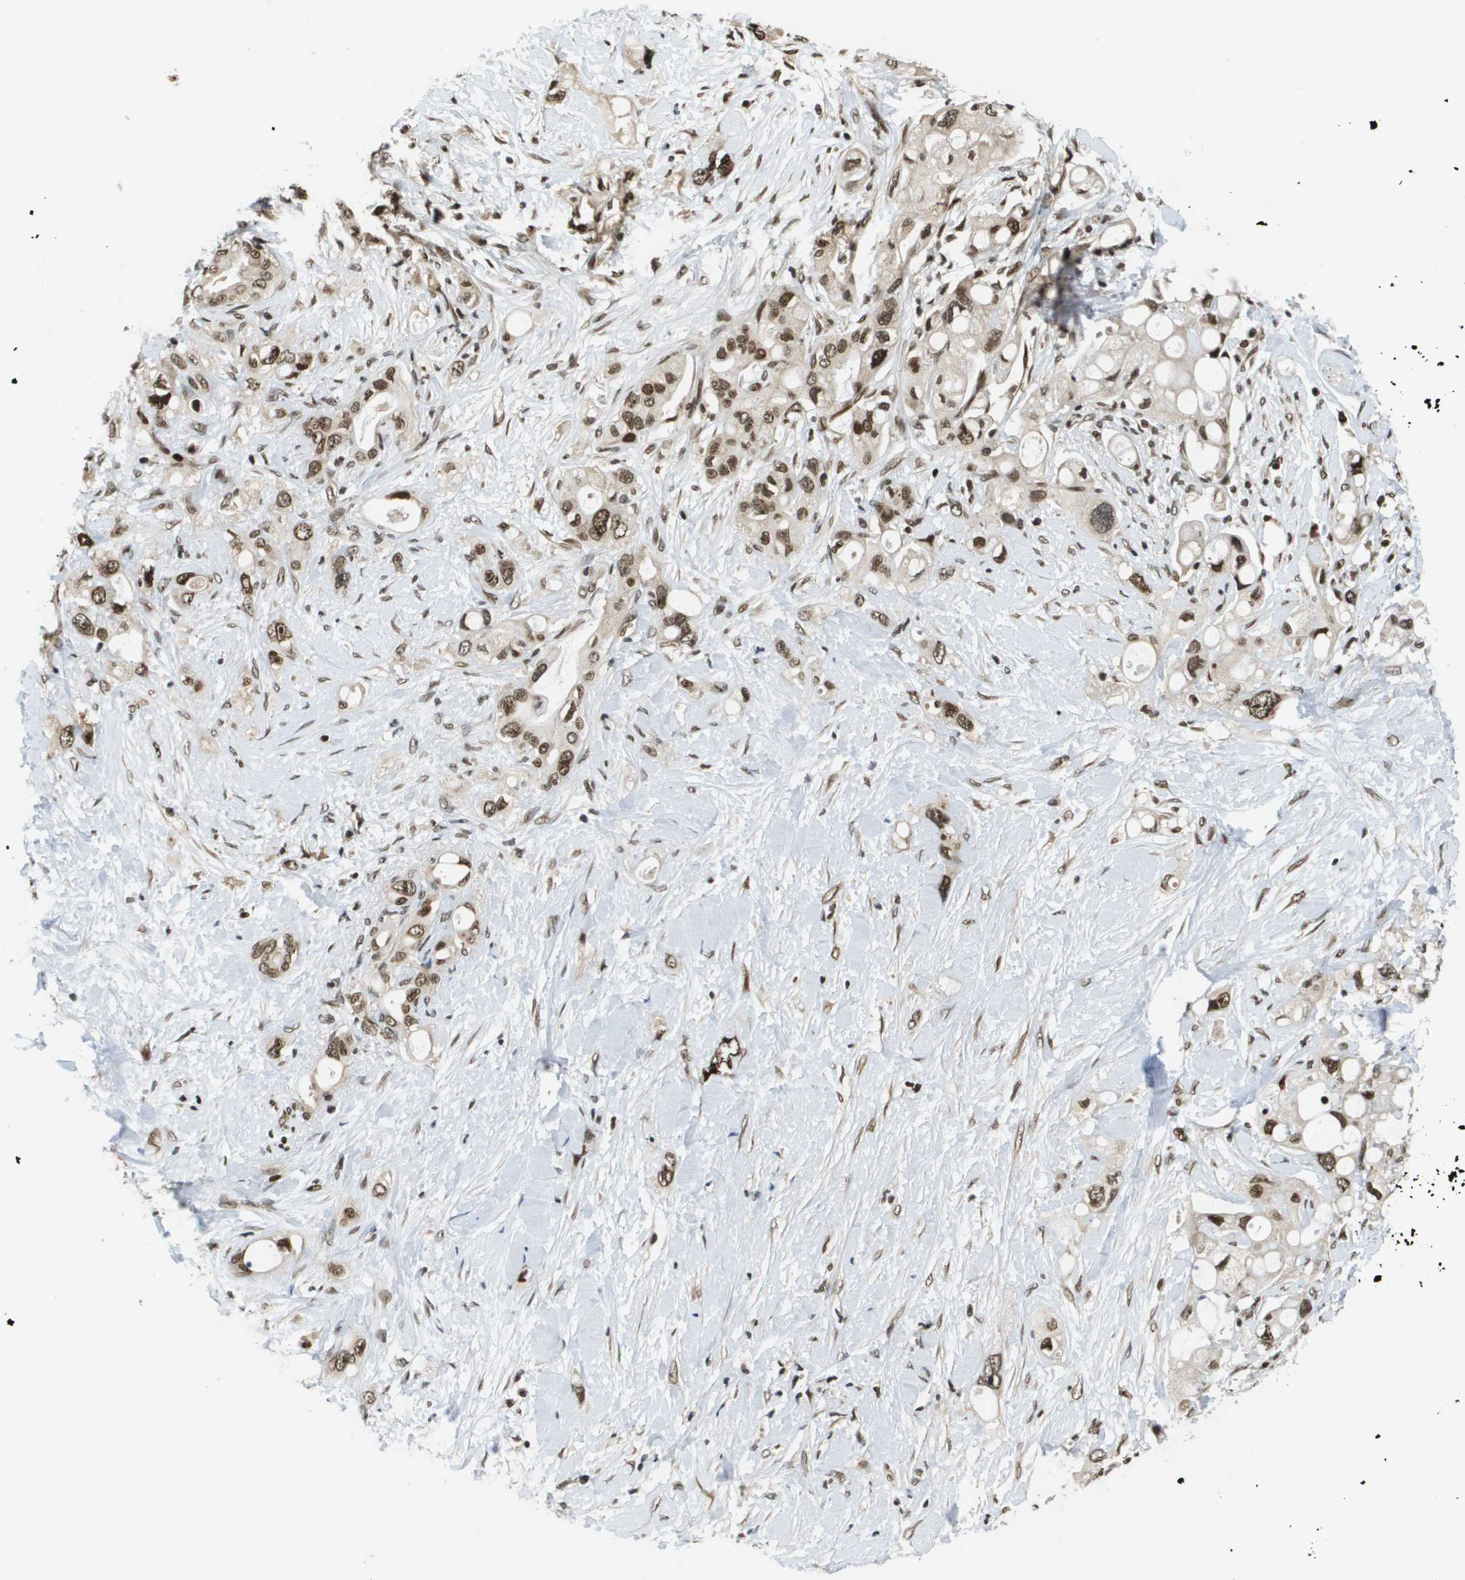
{"staining": {"intensity": "moderate", "quantity": ">75%", "location": "nuclear"}, "tissue": "pancreatic cancer", "cell_type": "Tumor cells", "image_type": "cancer", "snomed": [{"axis": "morphology", "description": "Adenocarcinoma, NOS"}, {"axis": "topography", "description": "Pancreas"}], "caption": "The immunohistochemical stain labels moderate nuclear expression in tumor cells of pancreatic cancer (adenocarcinoma) tissue. The protein of interest is stained brown, and the nuclei are stained in blue (DAB IHC with brightfield microscopy, high magnification).", "gene": "RECQL4", "patient": {"sex": "female", "age": 56}}